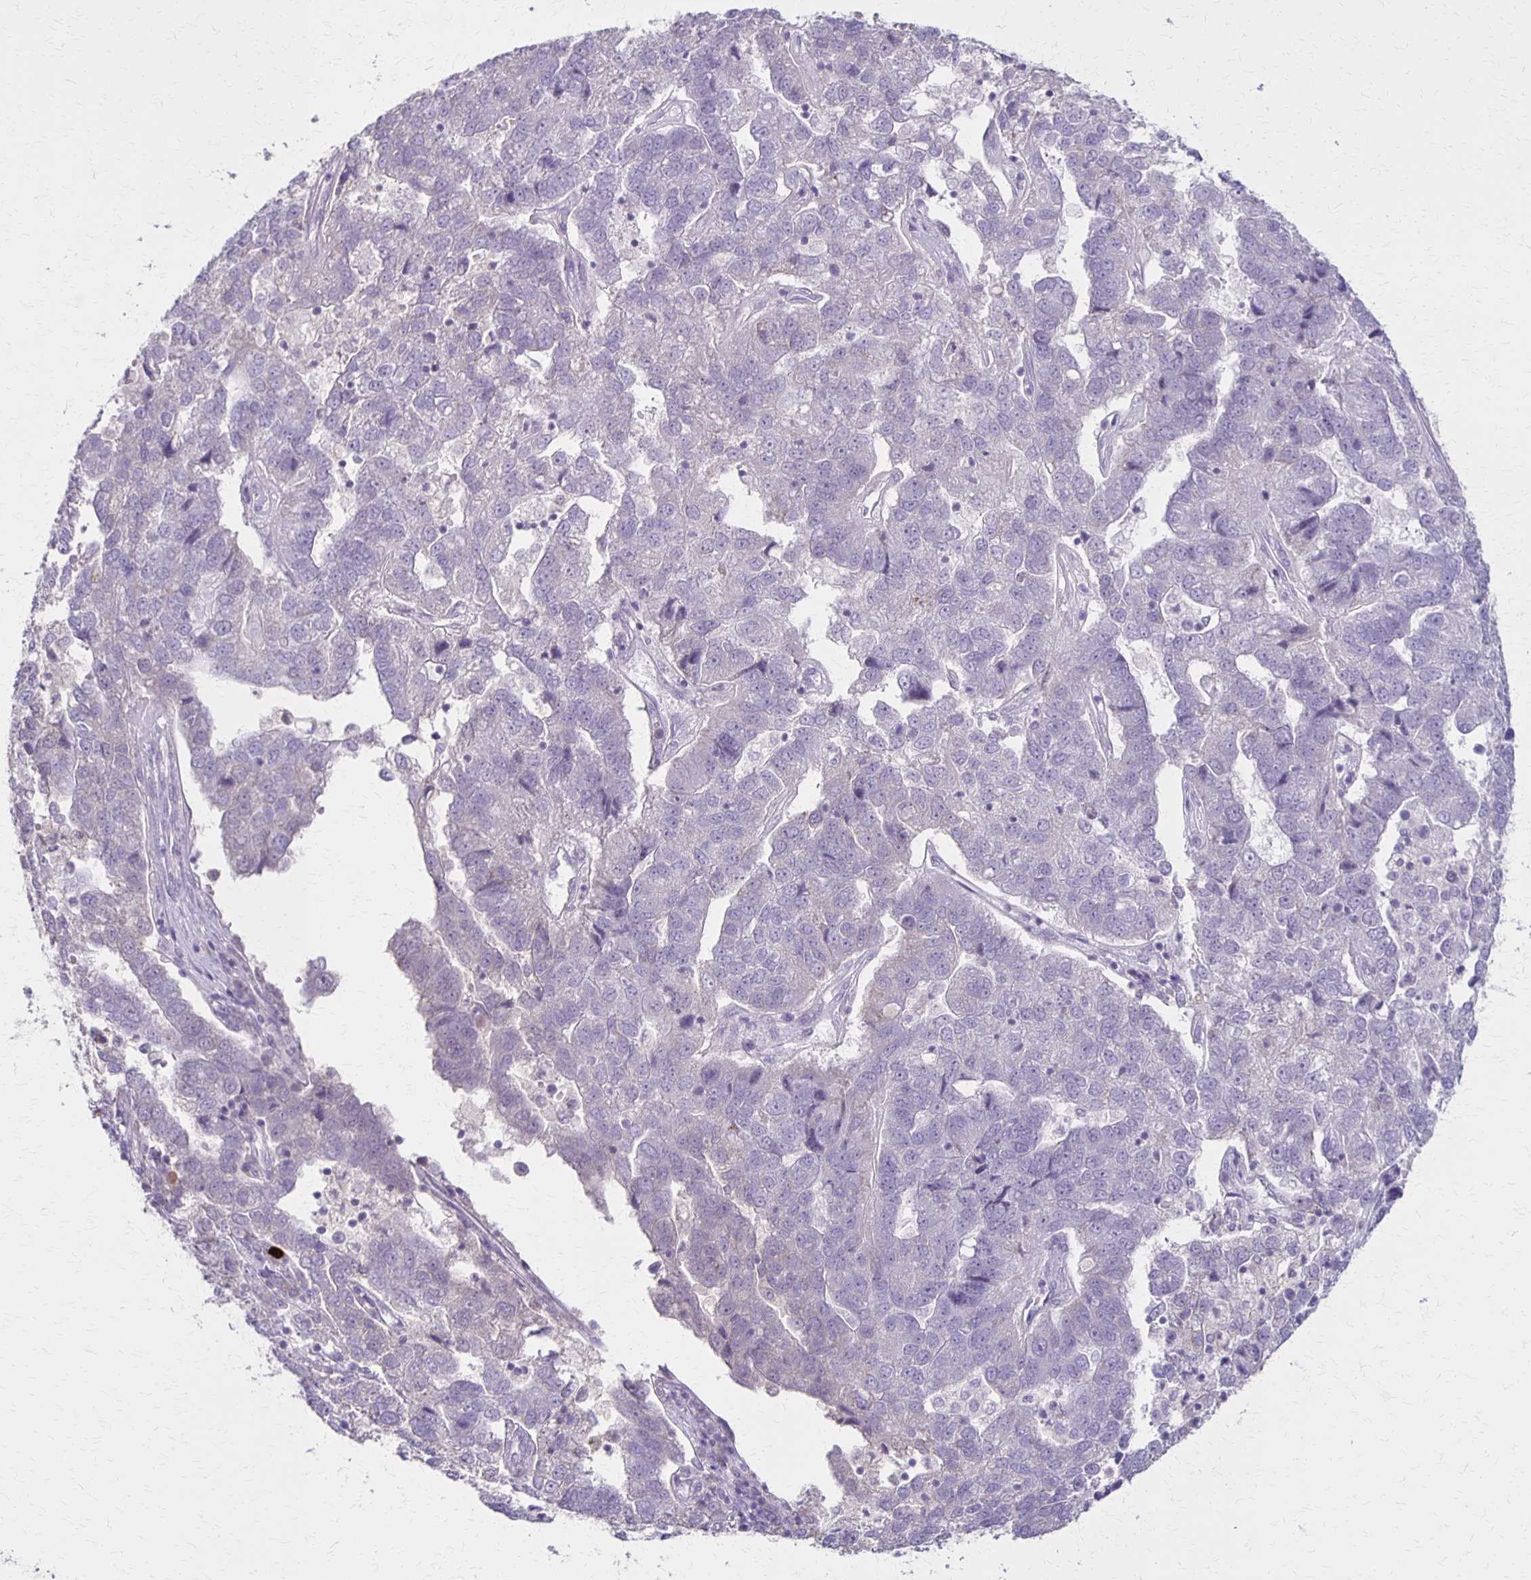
{"staining": {"intensity": "negative", "quantity": "none", "location": "none"}, "tissue": "pancreatic cancer", "cell_type": "Tumor cells", "image_type": "cancer", "snomed": [{"axis": "morphology", "description": "Adenocarcinoma, NOS"}, {"axis": "topography", "description": "Pancreas"}], "caption": "There is no significant positivity in tumor cells of adenocarcinoma (pancreatic).", "gene": "SLC35E2B", "patient": {"sex": "female", "age": 61}}